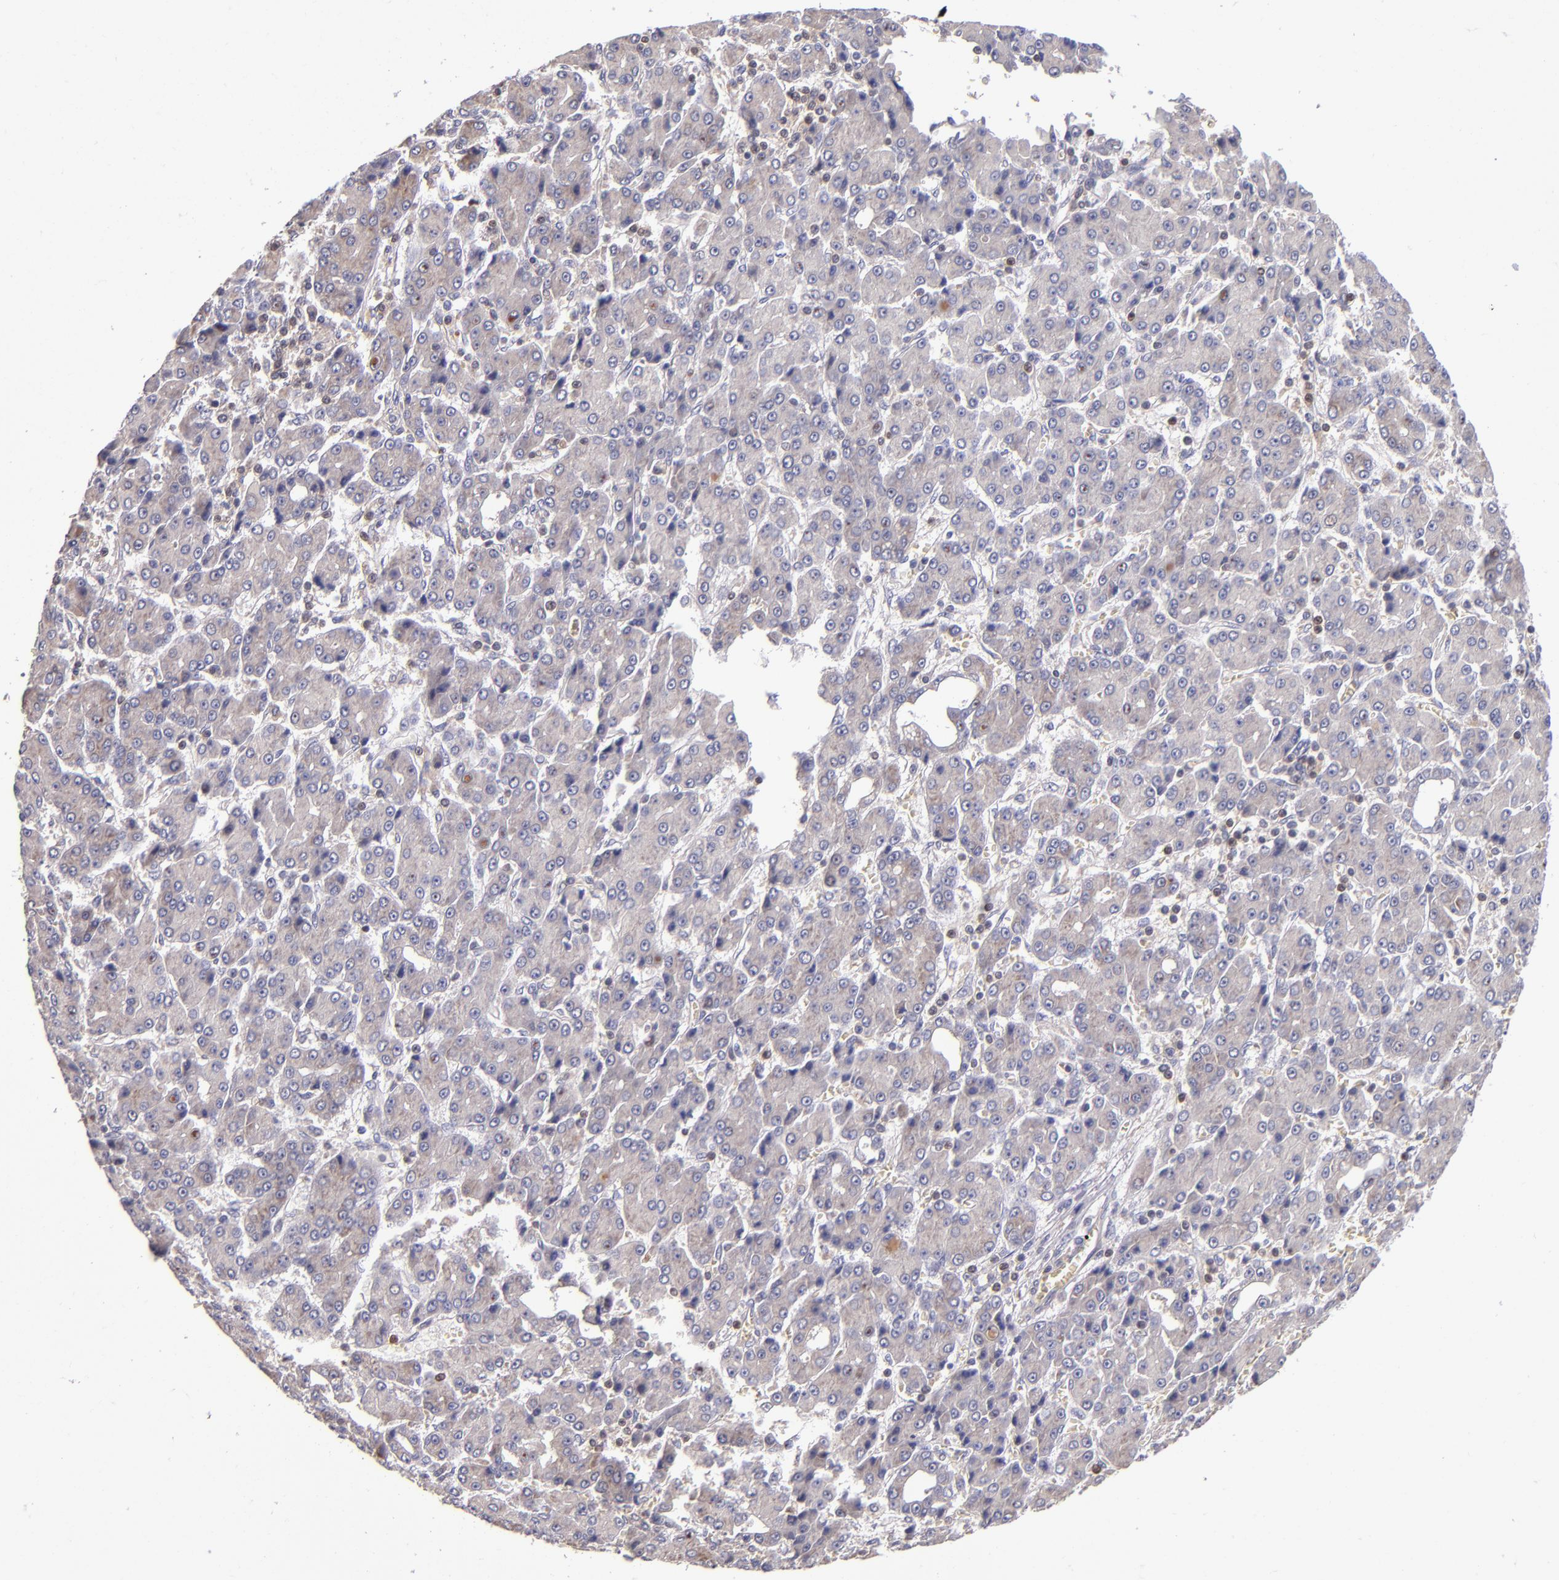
{"staining": {"intensity": "weak", "quantity": "<25%", "location": "cytoplasmic/membranous"}, "tissue": "liver cancer", "cell_type": "Tumor cells", "image_type": "cancer", "snomed": [{"axis": "morphology", "description": "Carcinoma, Hepatocellular, NOS"}, {"axis": "topography", "description": "Liver"}], "caption": "DAB immunohistochemical staining of human hepatocellular carcinoma (liver) shows no significant staining in tumor cells. (DAB (3,3'-diaminobenzidine) immunohistochemistry (IHC), high magnification).", "gene": "EIF4ENIF1", "patient": {"sex": "male", "age": 69}}